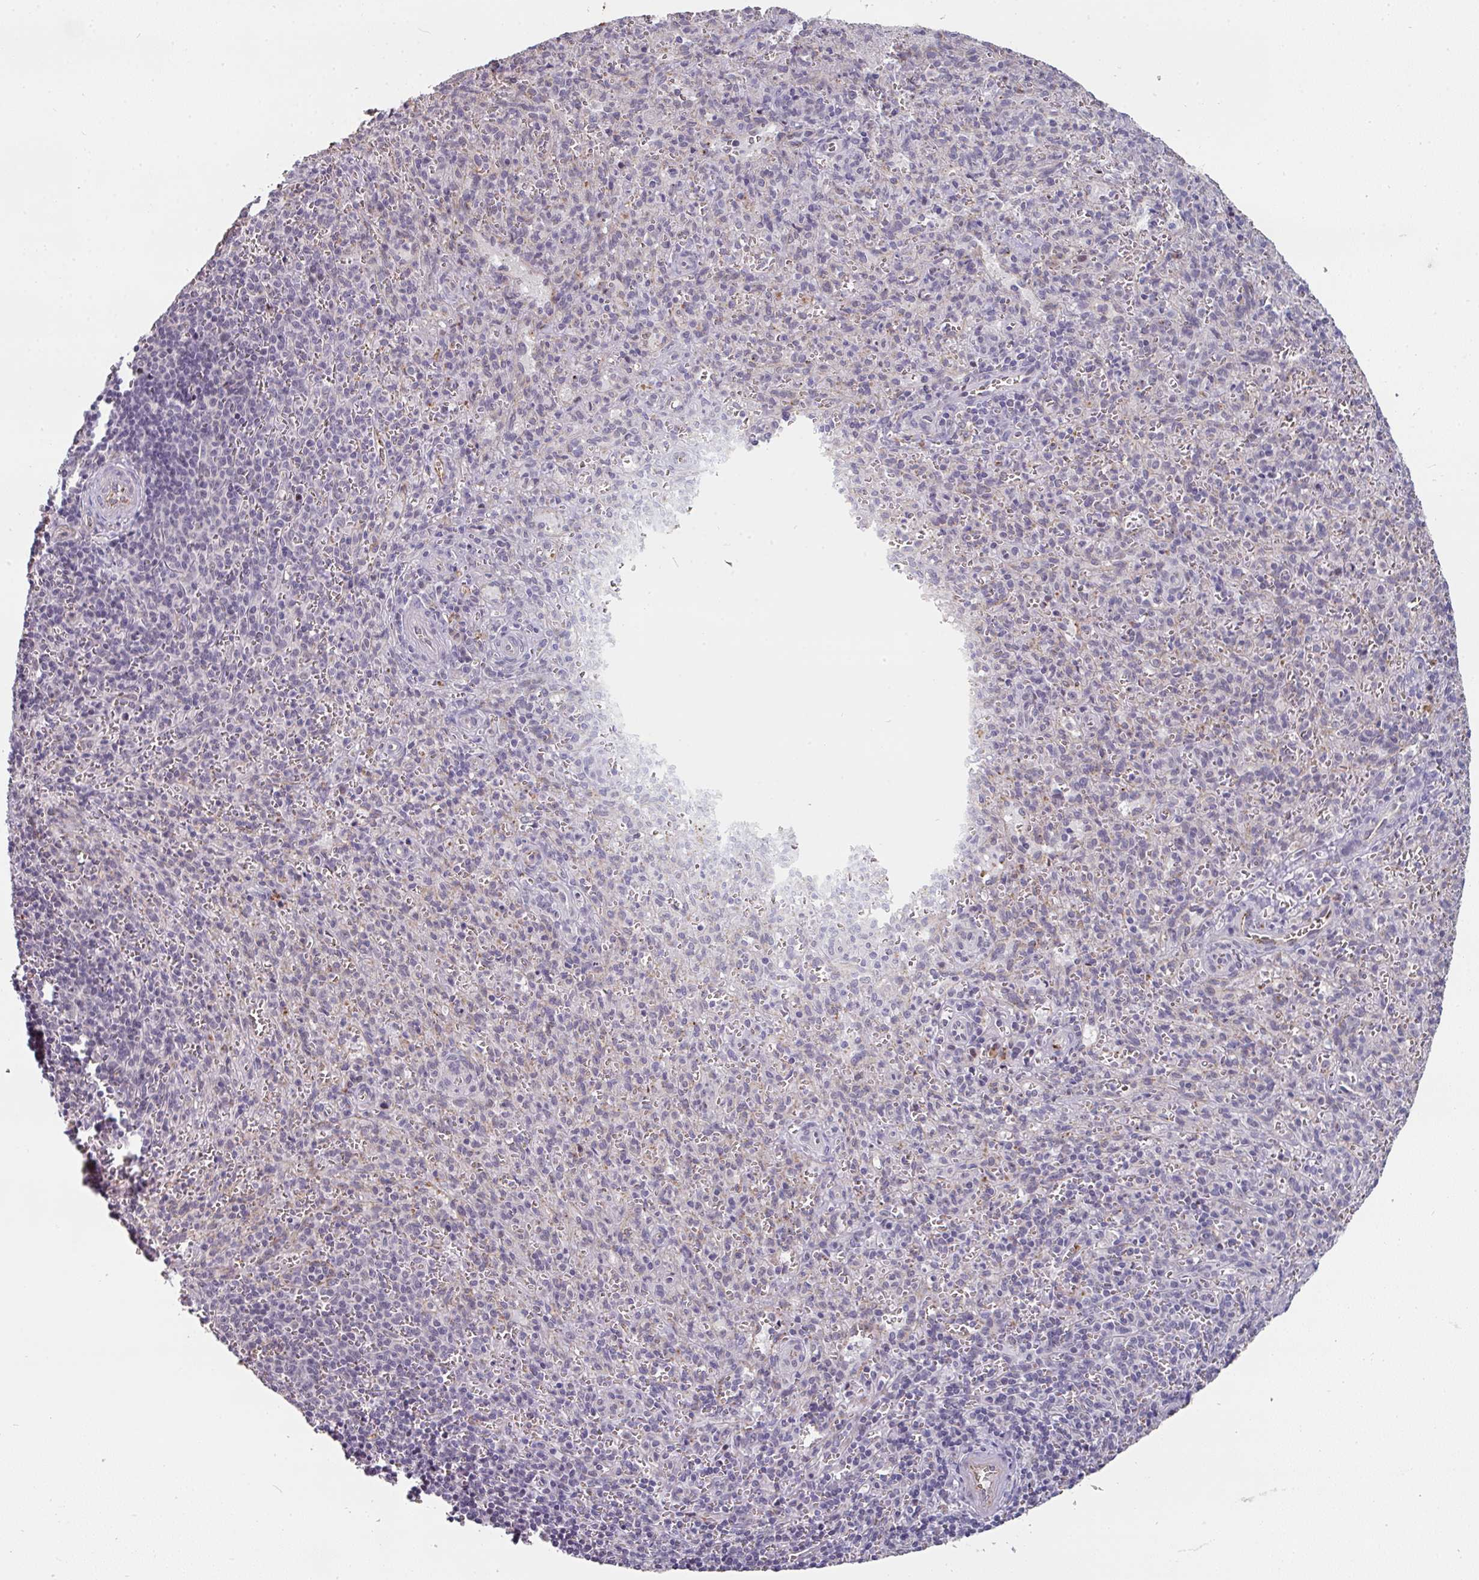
{"staining": {"intensity": "negative", "quantity": "none", "location": "none"}, "tissue": "spleen", "cell_type": "Cells in red pulp", "image_type": "normal", "snomed": [{"axis": "morphology", "description": "Normal tissue, NOS"}, {"axis": "topography", "description": "Spleen"}], "caption": "A high-resolution image shows immunohistochemistry (IHC) staining of normal spleen, which displays no significant positivity in cells in red pulp.", "gene": "SIDT2", "patient": {"sex": "female", "age": 26}}